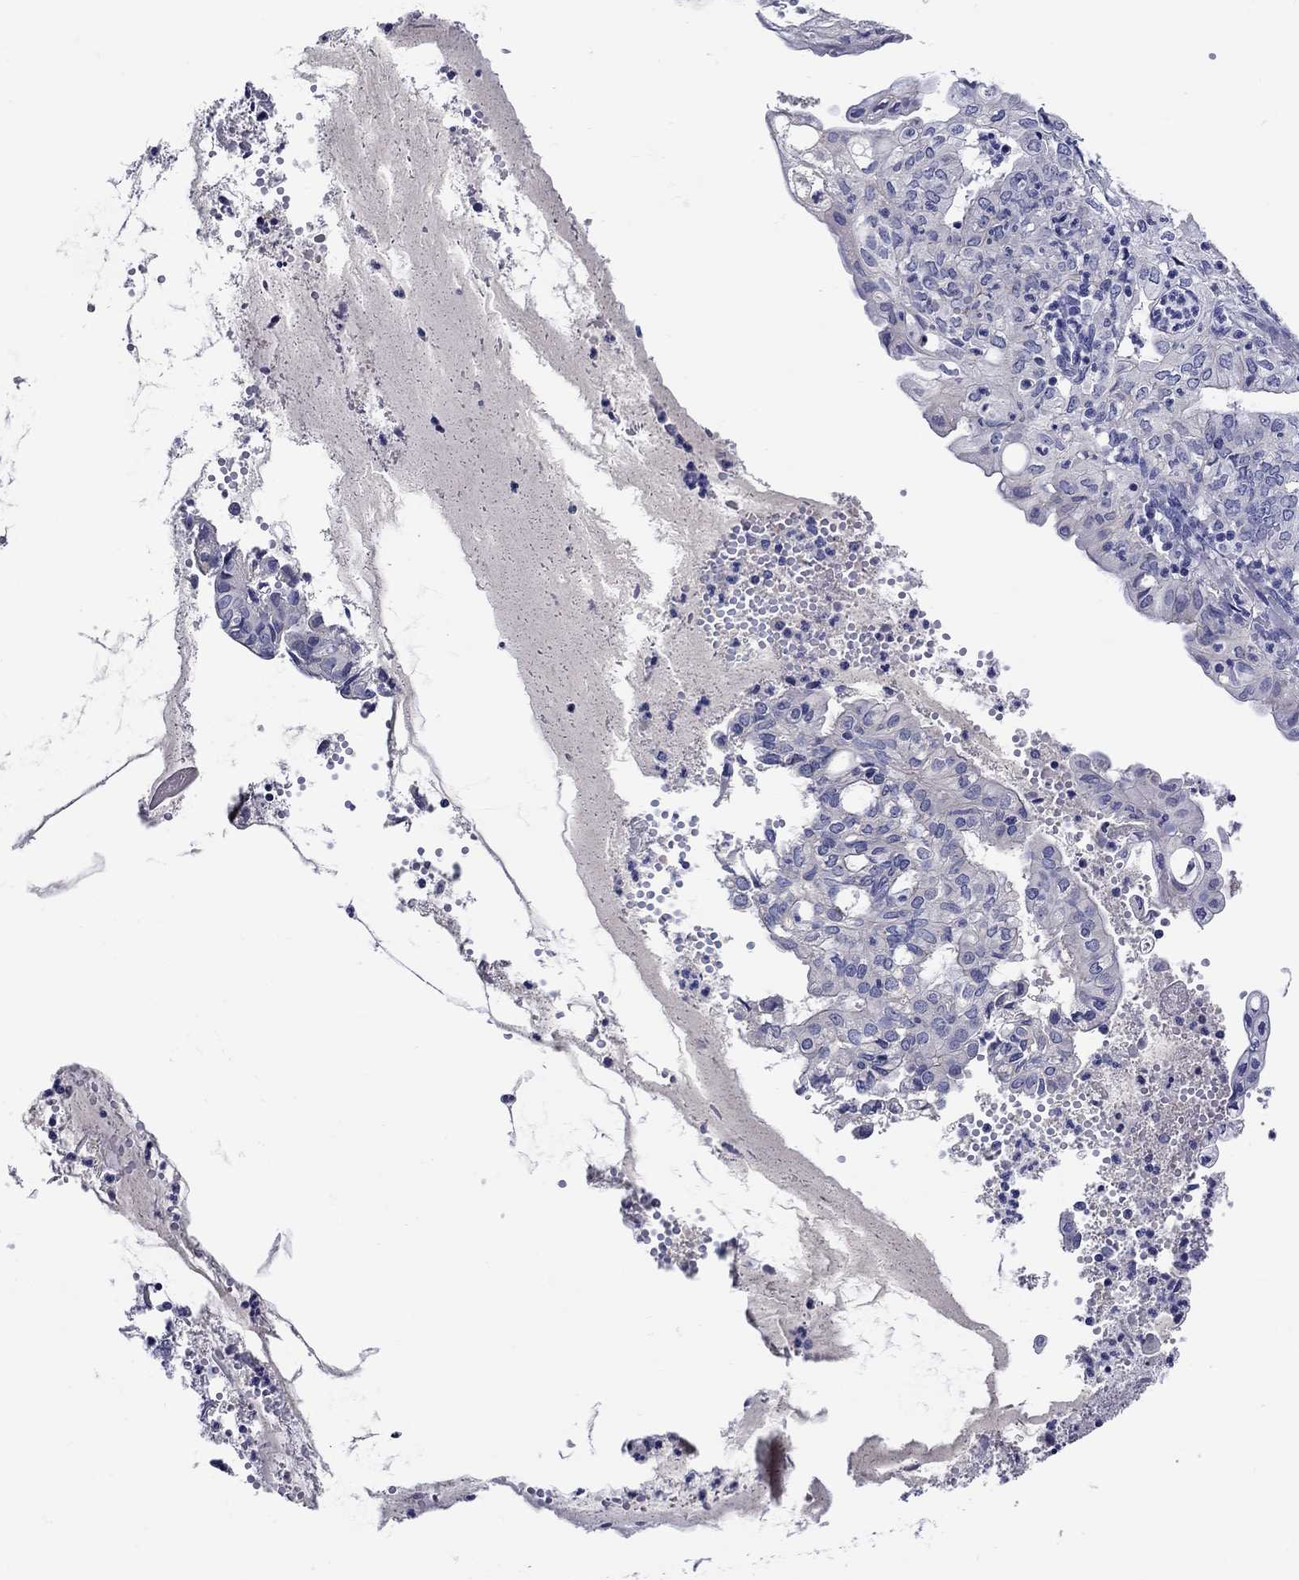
{"staining": {"intensity": "negative", "quantity": "none", "location": "none"}, "tissue": "endometrial cancer", "cell_type": "Tumor cells", "image_type": "cancer", "snomed": [{"axis": "morphology", "description": "Adenocarcinoma, NOS"}, {"axis": "topography", "description": "Endometrium"}], "caption": "DAB immunohistochemical staining of human endometrial cancer exhibits no significant expression in tumor cells.", "gene": "SLC30A3", "patient": {"sex": "female", "age": 68}}